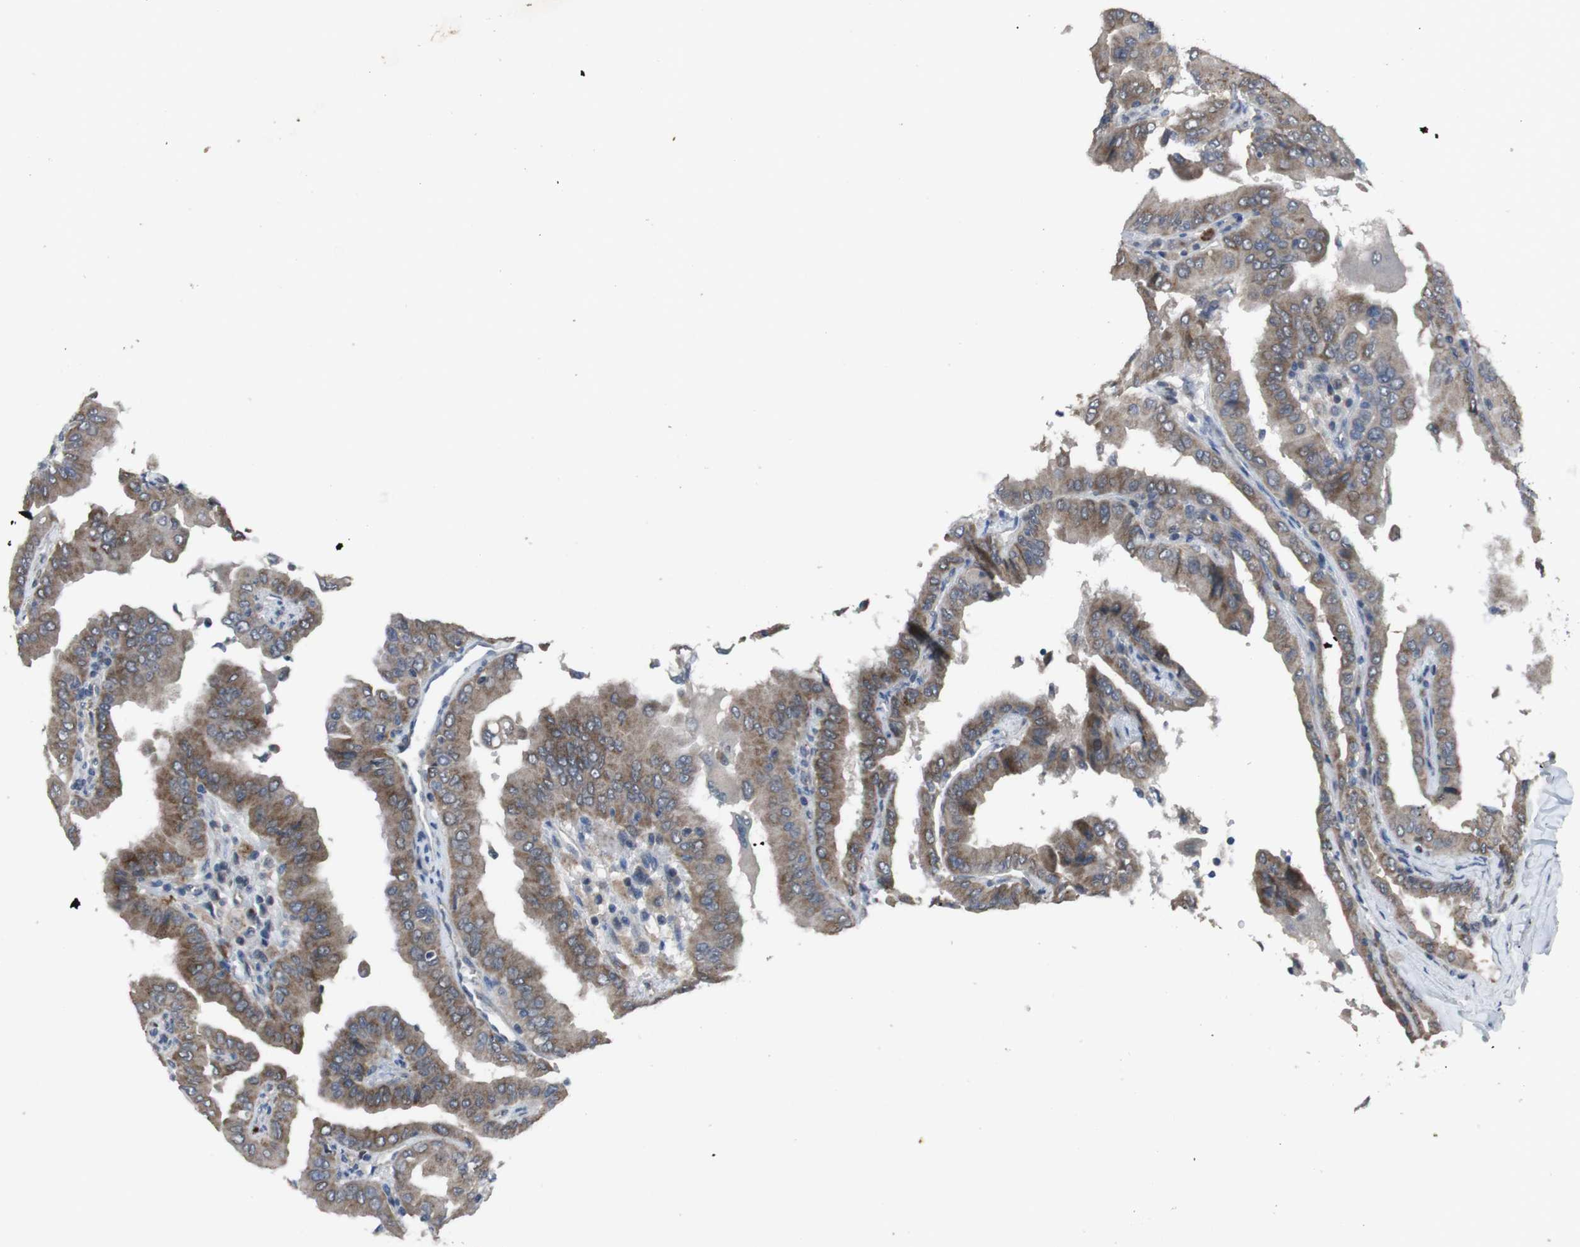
{"staining": {"intensity": "moderate", "quantity": ">75%", "location": "cytoplasmic/membranous"}, "tissue": "thyroid cancer", "cell_type": "Tumor cells", "image_type": "cancer", "snomed": [{"axis": "morphology", "description": "Papillary adenocarcinoma, NOS"}, {"axis": "topography", "description": "Thyroid gland"}], "caption": "Protein expression by immunohistochemistry demonstrates moderate cytoplasmic/membranous positivity in approximately >75% of tumor cells in papillary adenocarcinoma (thyroid).", "gene": "EFNA5", "patient": {"sex": "male", "age": 33}}